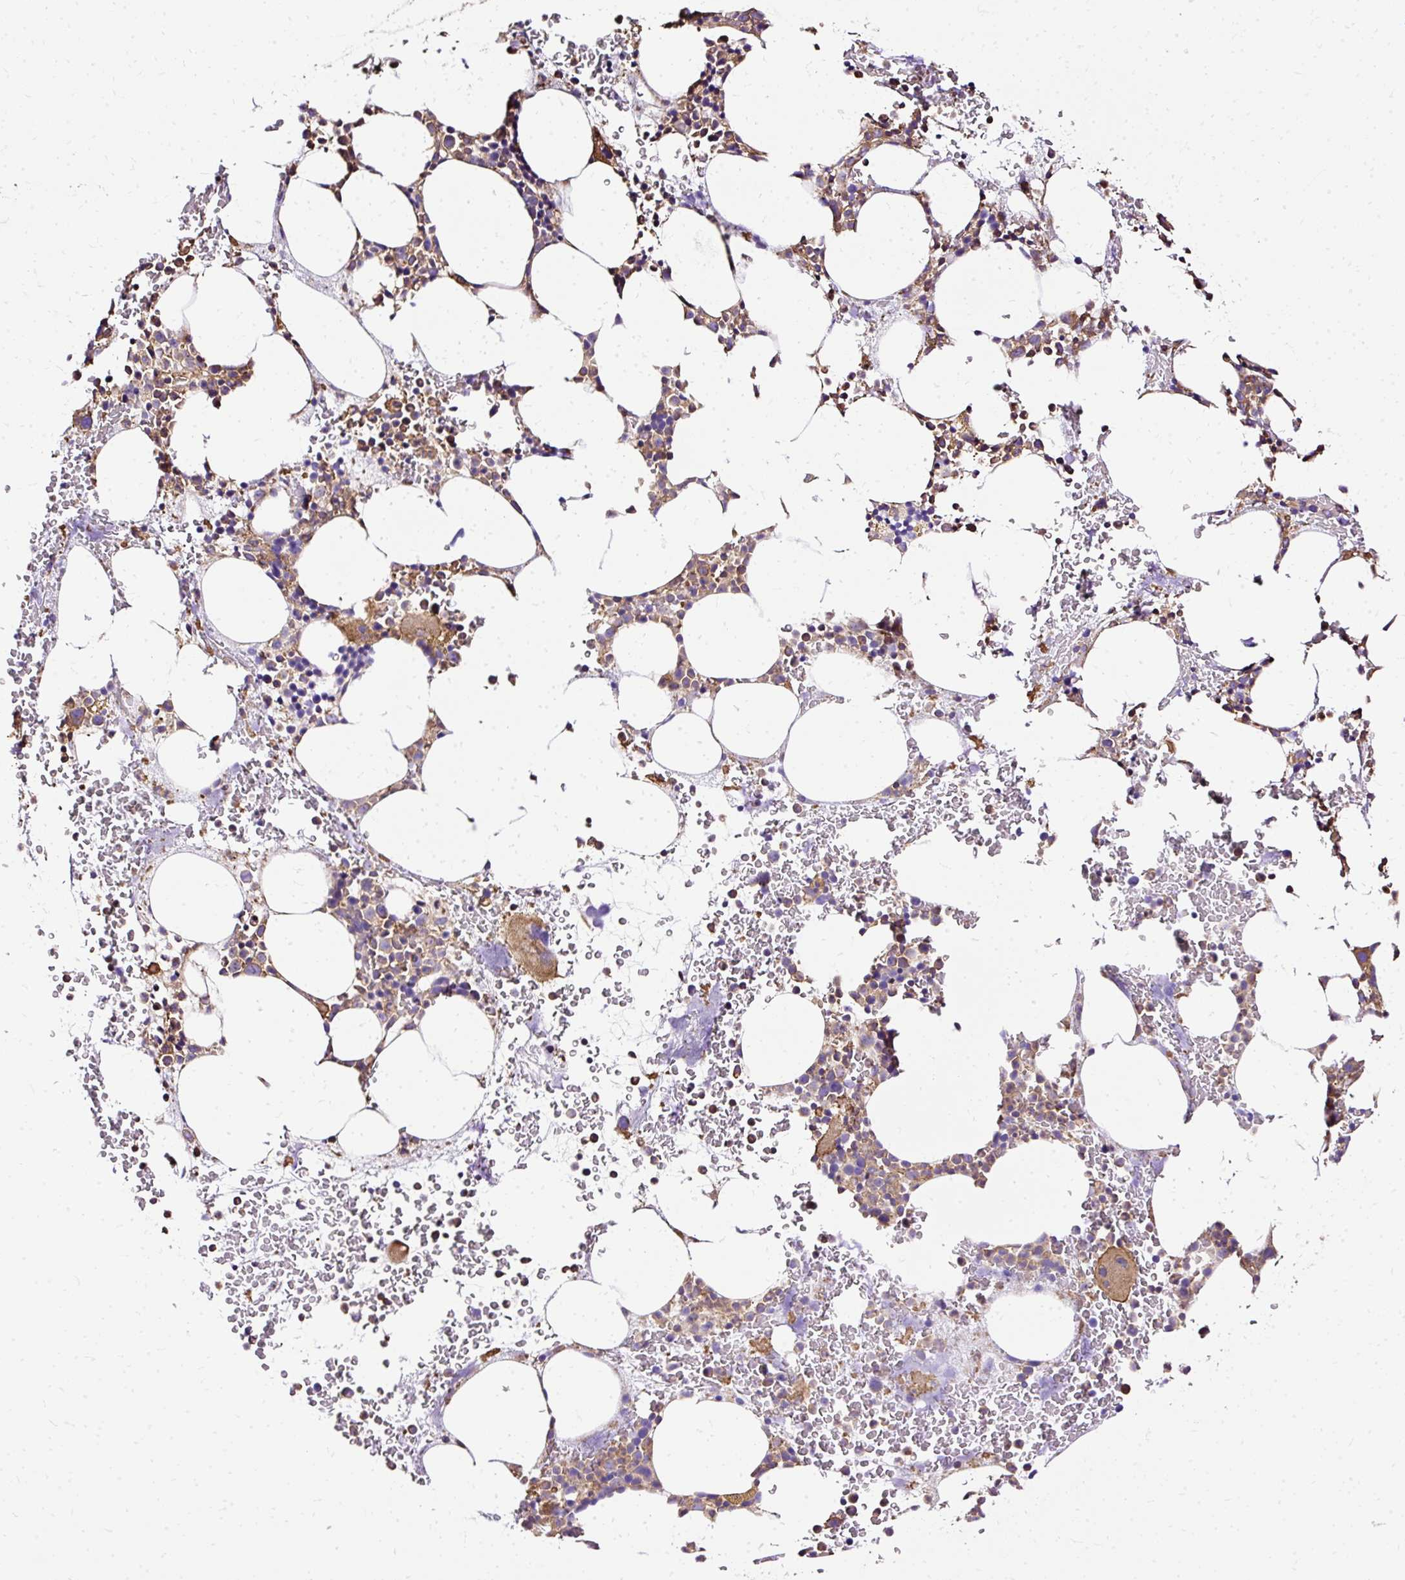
{"staining": {"intensity": "strong", "quantity": "25%-75%", "location": "cytoplasmic/membranous"}, "tissue": "bone marrow", "cell_type": "Hematopoietic cells", "image_type": "normal", "snomed": [{"axis": "morphology", "description": "Normal tissue, NOS"}, {"axis": "topography", "description": "Bone marrow"}], "caption": "Strong cytoplasmic/membranous staining for a protein is seen in approximately 25%-75% of hematopoietic cells of unremarkable bone marrow using immunohistochemistry.", "gene": "KLHL11", "patient": {"sex": "male", "age": 62}}